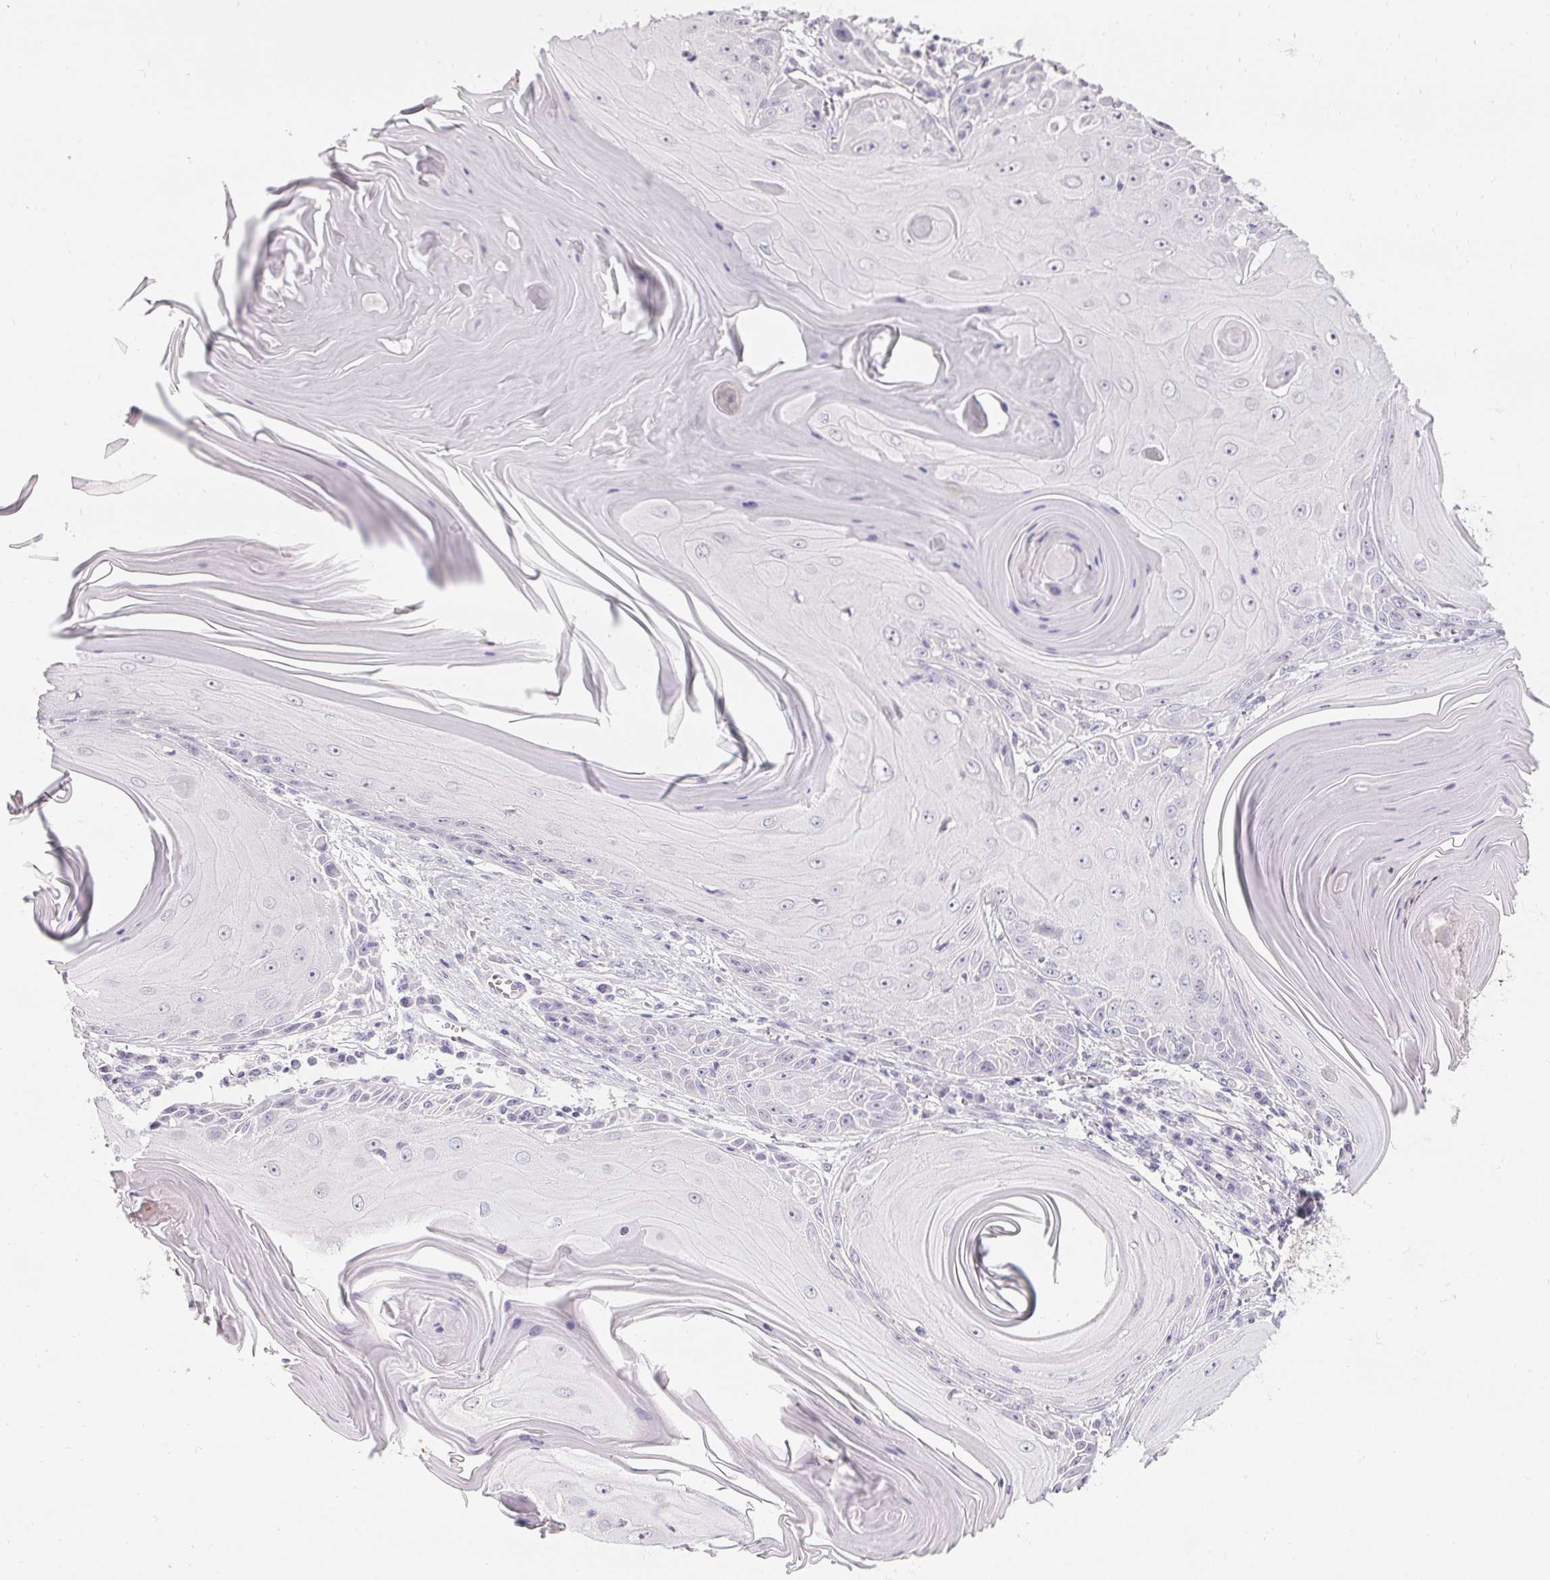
{"staining": {"intensity": "negative", "quantity": "none", "location": "none"}, "tissue": "skin cancer", "cell_type": "Tumor cells", "image_type": "cancer", "snomed": [{"axis": "morphology", "description": "Squamous cell carcinoma, NOS"}, {"axis": "topography", "description": "Skin"}, {"axis": "topography", "description": "Vulva"}], "caption": "Skin cancer (squamous cell carcinoma) stained for a protein using immunohistochemistry (IHC) exhibits no staining tumor cells.", "gene": "PMEL", "patient": {"sex": "female", "age": 85}}